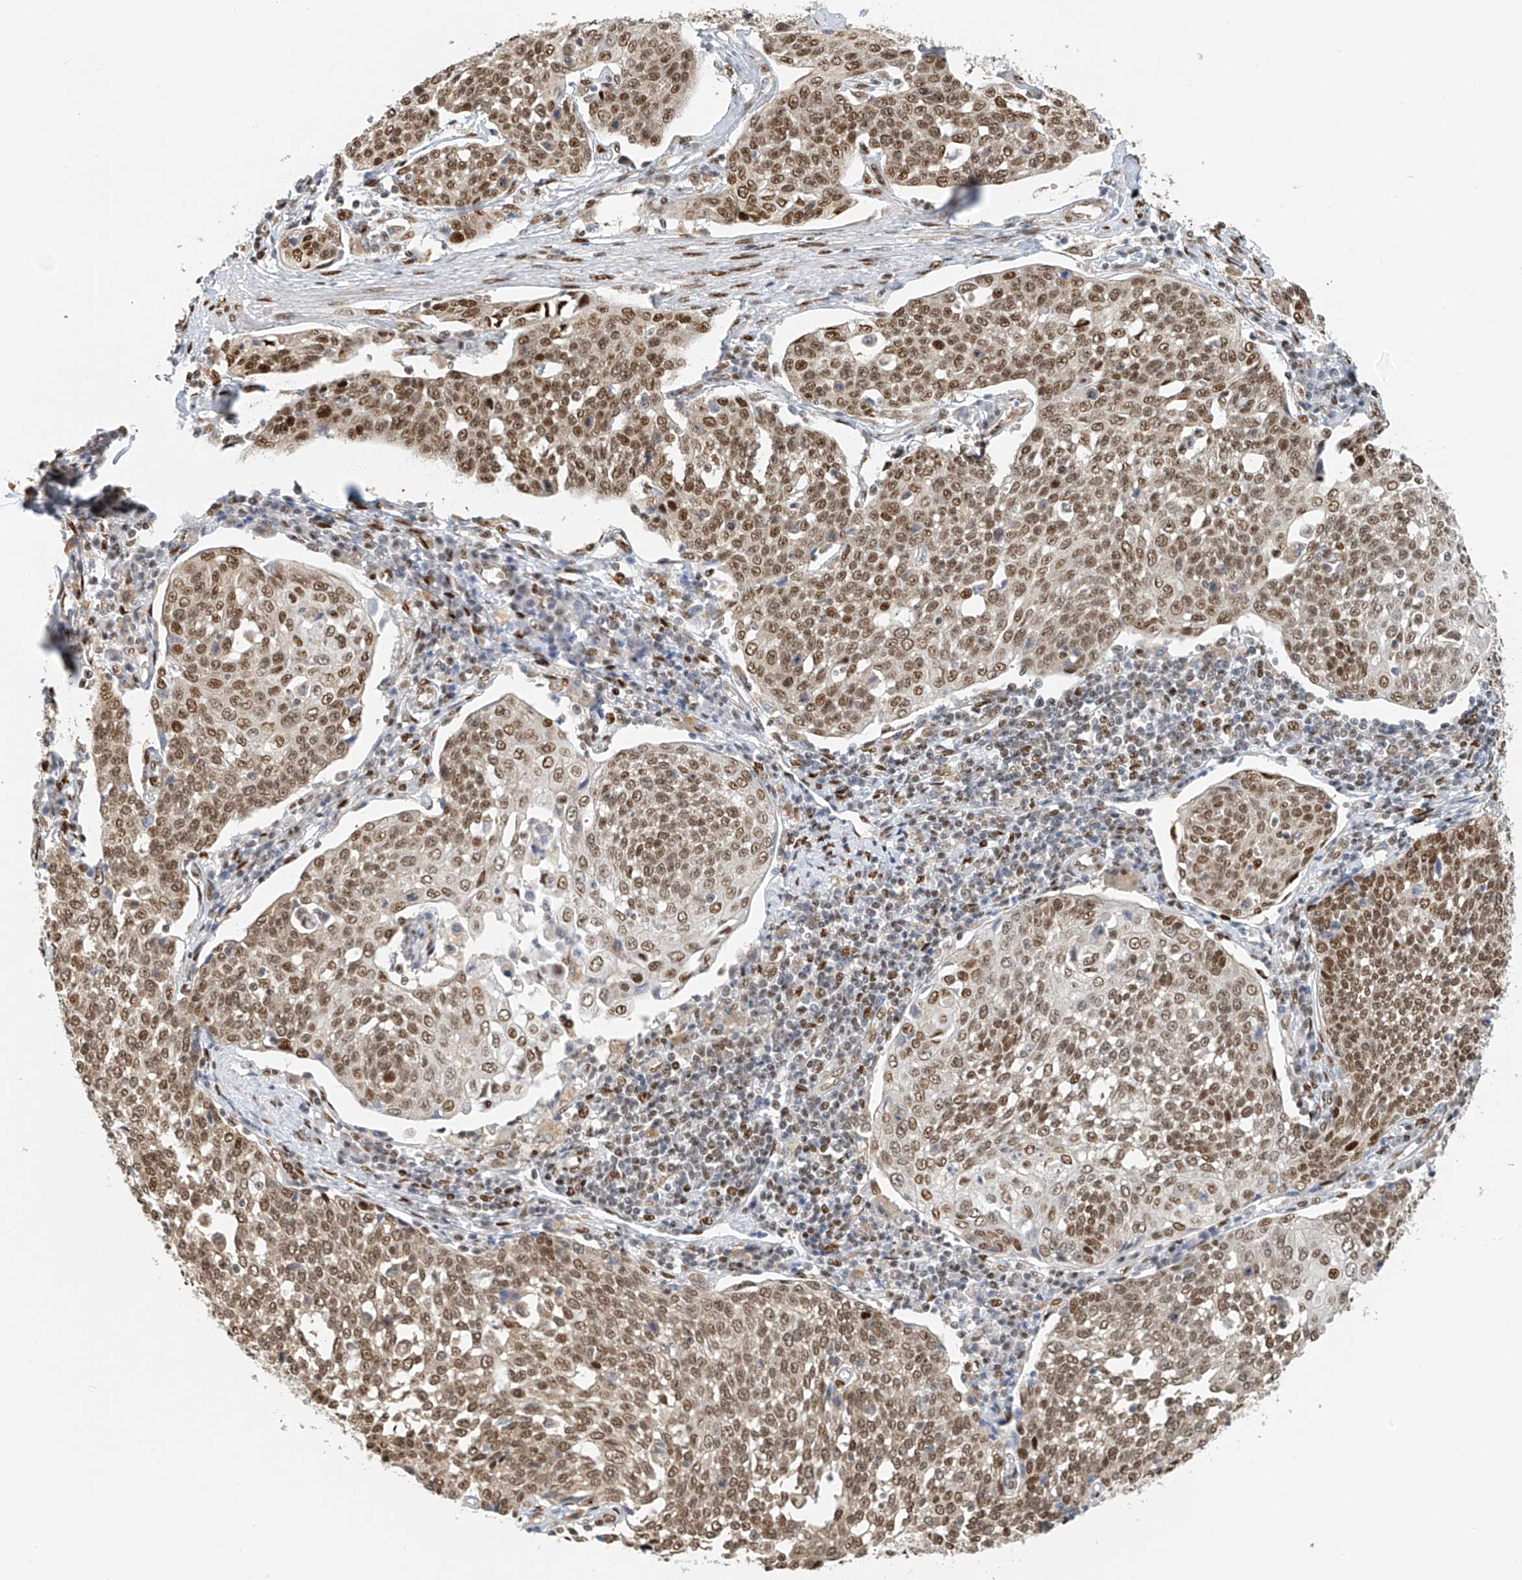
{"staining": {"intensity": "moderate", "quantity": ">75%", "location": "nuclear"}, "tissue": "cervical cancer", "cell_type": "Tumor cells", "image_type": "cancer", "snomed": [{"axis": "morphology", "description": "Squamous cell carcinoma, NOS"}, {"axis": "topography", "description": "Cervix"}], "caption": "Immunohistochemical staining of cervical squamous cell carcinoma displays moderate nuclear protein expression in approximately >75% of tumor cells.", "gene": "ZNF514", "patient": {"sex": "female", "age": 34}}